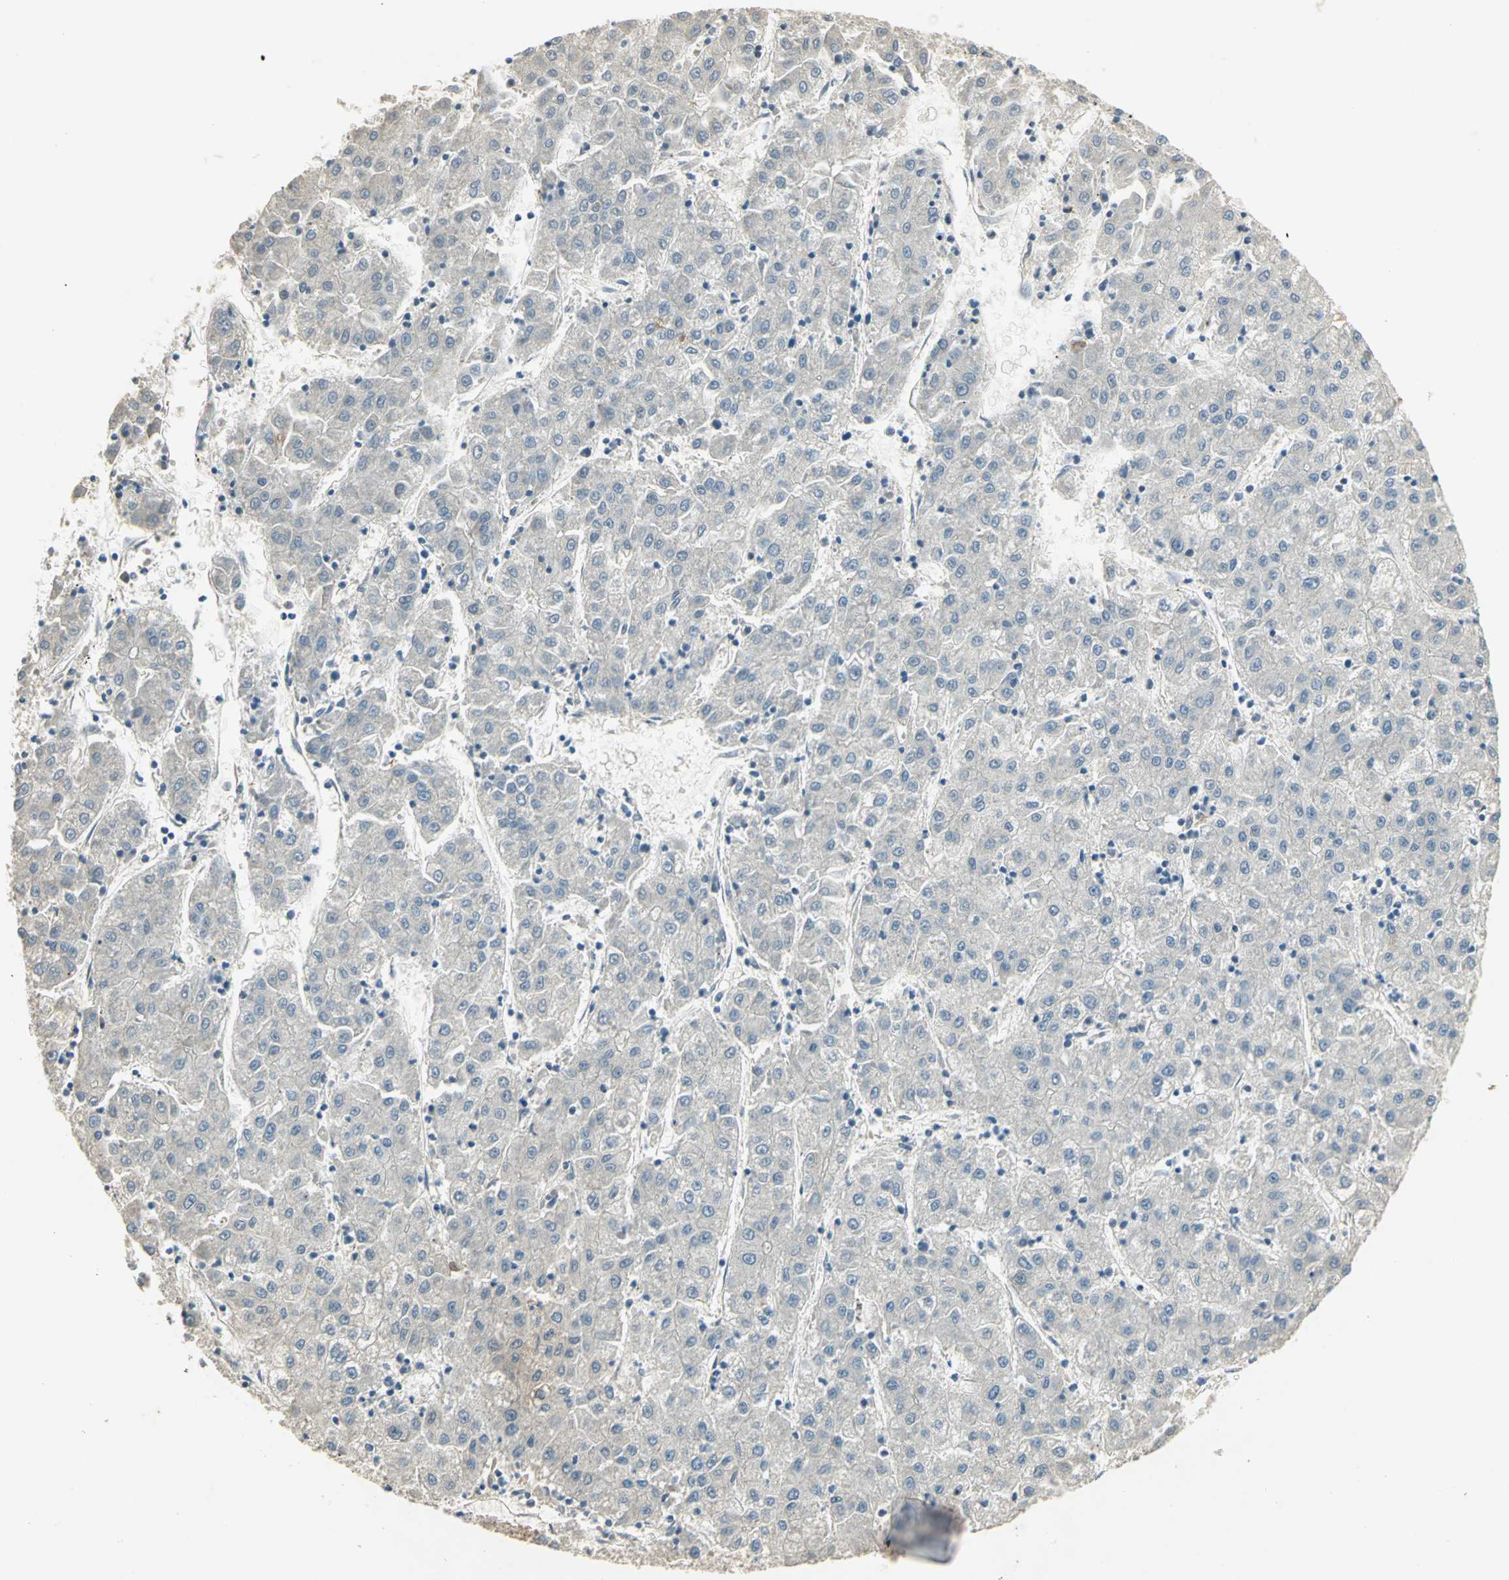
{"staining": {"intensity": "negative", "quantity": "none", "location": "none"}, "tissue": "liver cancer", "cell_type": "Tumor cells", "image_type": "cancer", "snomed": [{"axis": "morphology", "description": "Carcinoma, Hepatocellular, NOS"}, {"axis": "topography", "description": "Liver"}], "caption": "Protein analysis of hepatocellular carcinoma (liver) displays no significant staining in tumor cells. (DAB (3,3'-diaminobenzidine) immunohistochemistry with hematoxylin counter stain).", "gene": "AK6", "patient": {"sex": "male", "age": 72}}